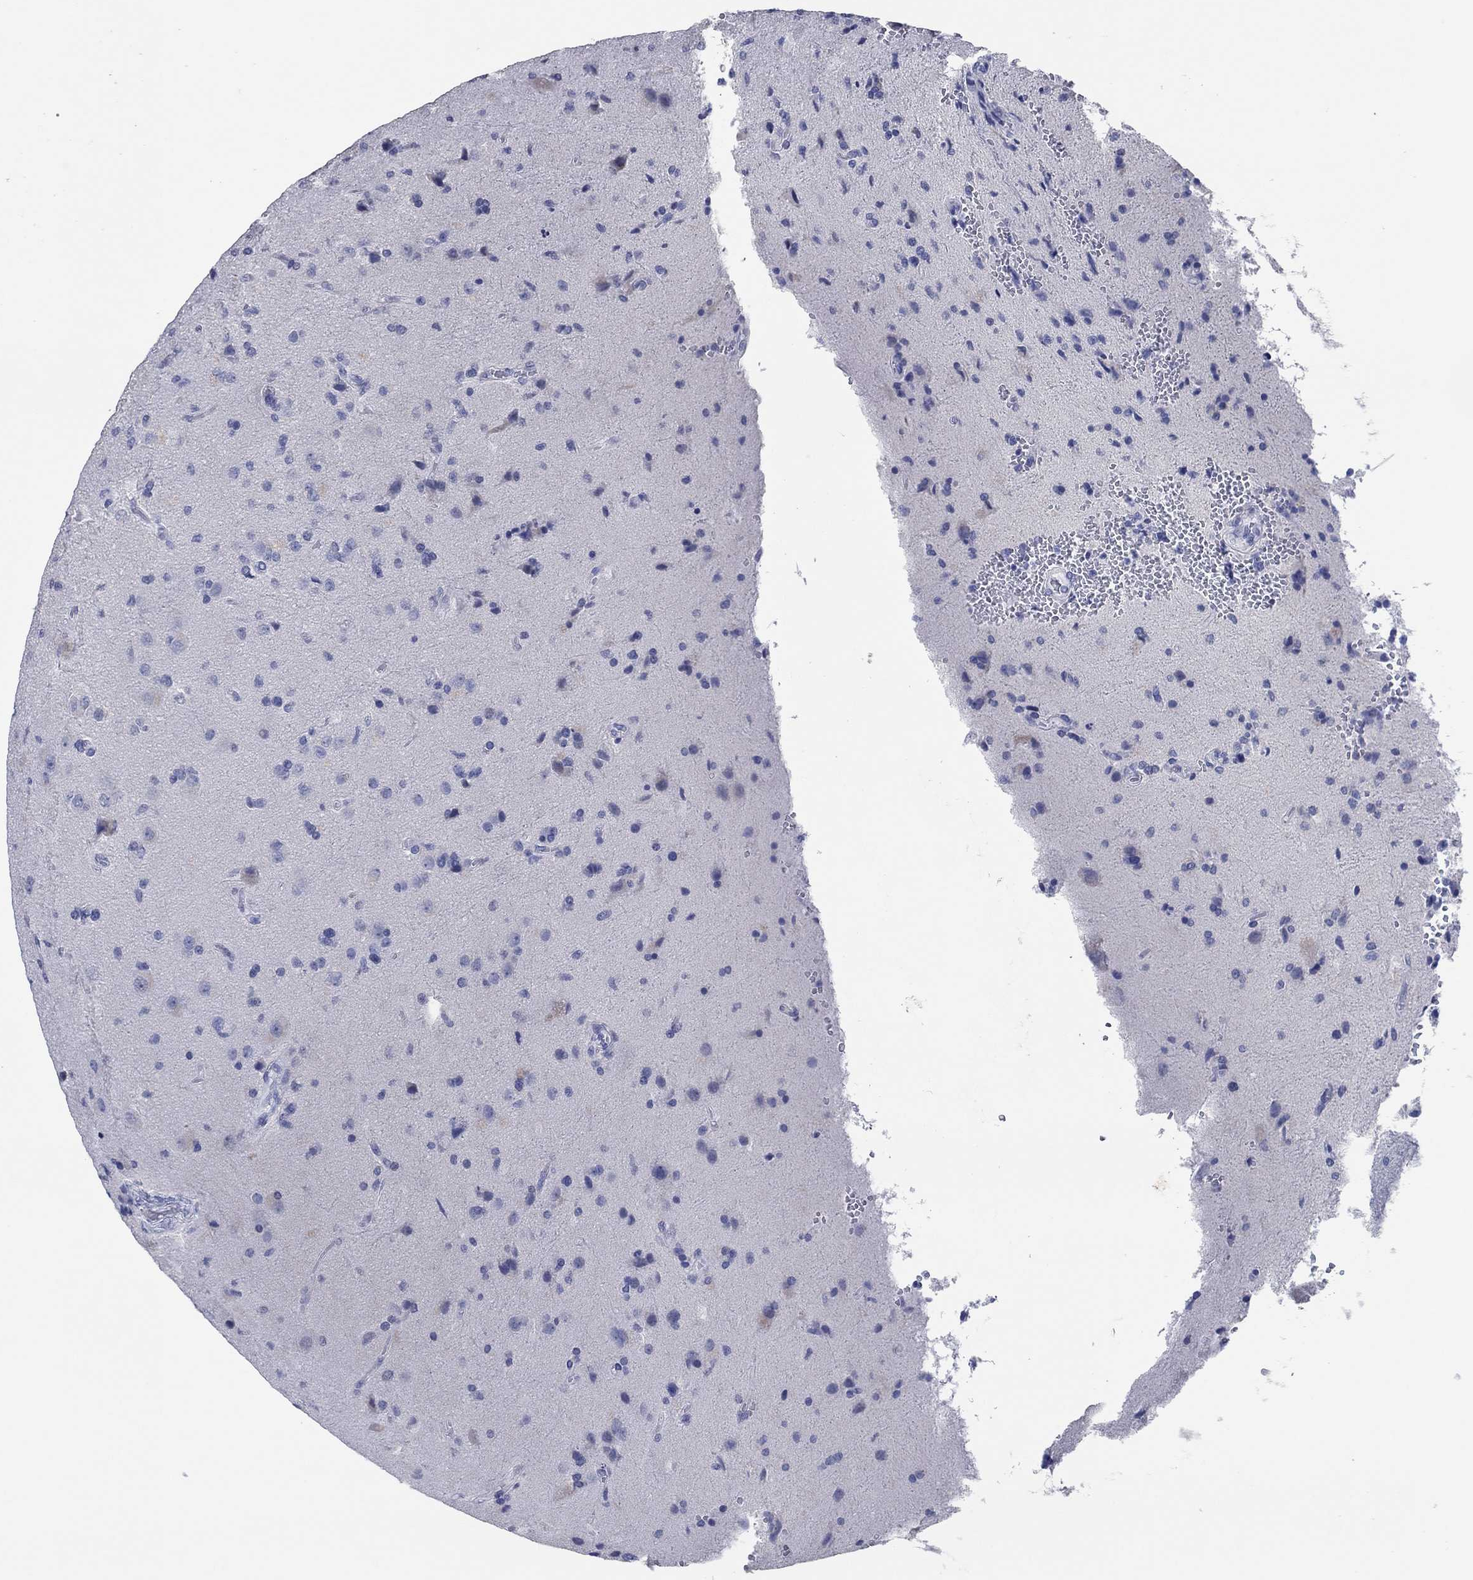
{"staining": {"intensity": "negative", "quantity": "none", "location": "none"}, "tissue": "glioma", "cell_type": "Tumor cells", "image_type": "cancer", "snomed": [{"axis": "morphology", "description": "Glioma, malignant, High grade"}, {"axis": "topography", "description": "Brain"}], "caption": "Protein analysis of glioma shows no significant expression in tumor cells.", "gene": "POU5F1", "patient": {"sex": "male", "age": 56}}